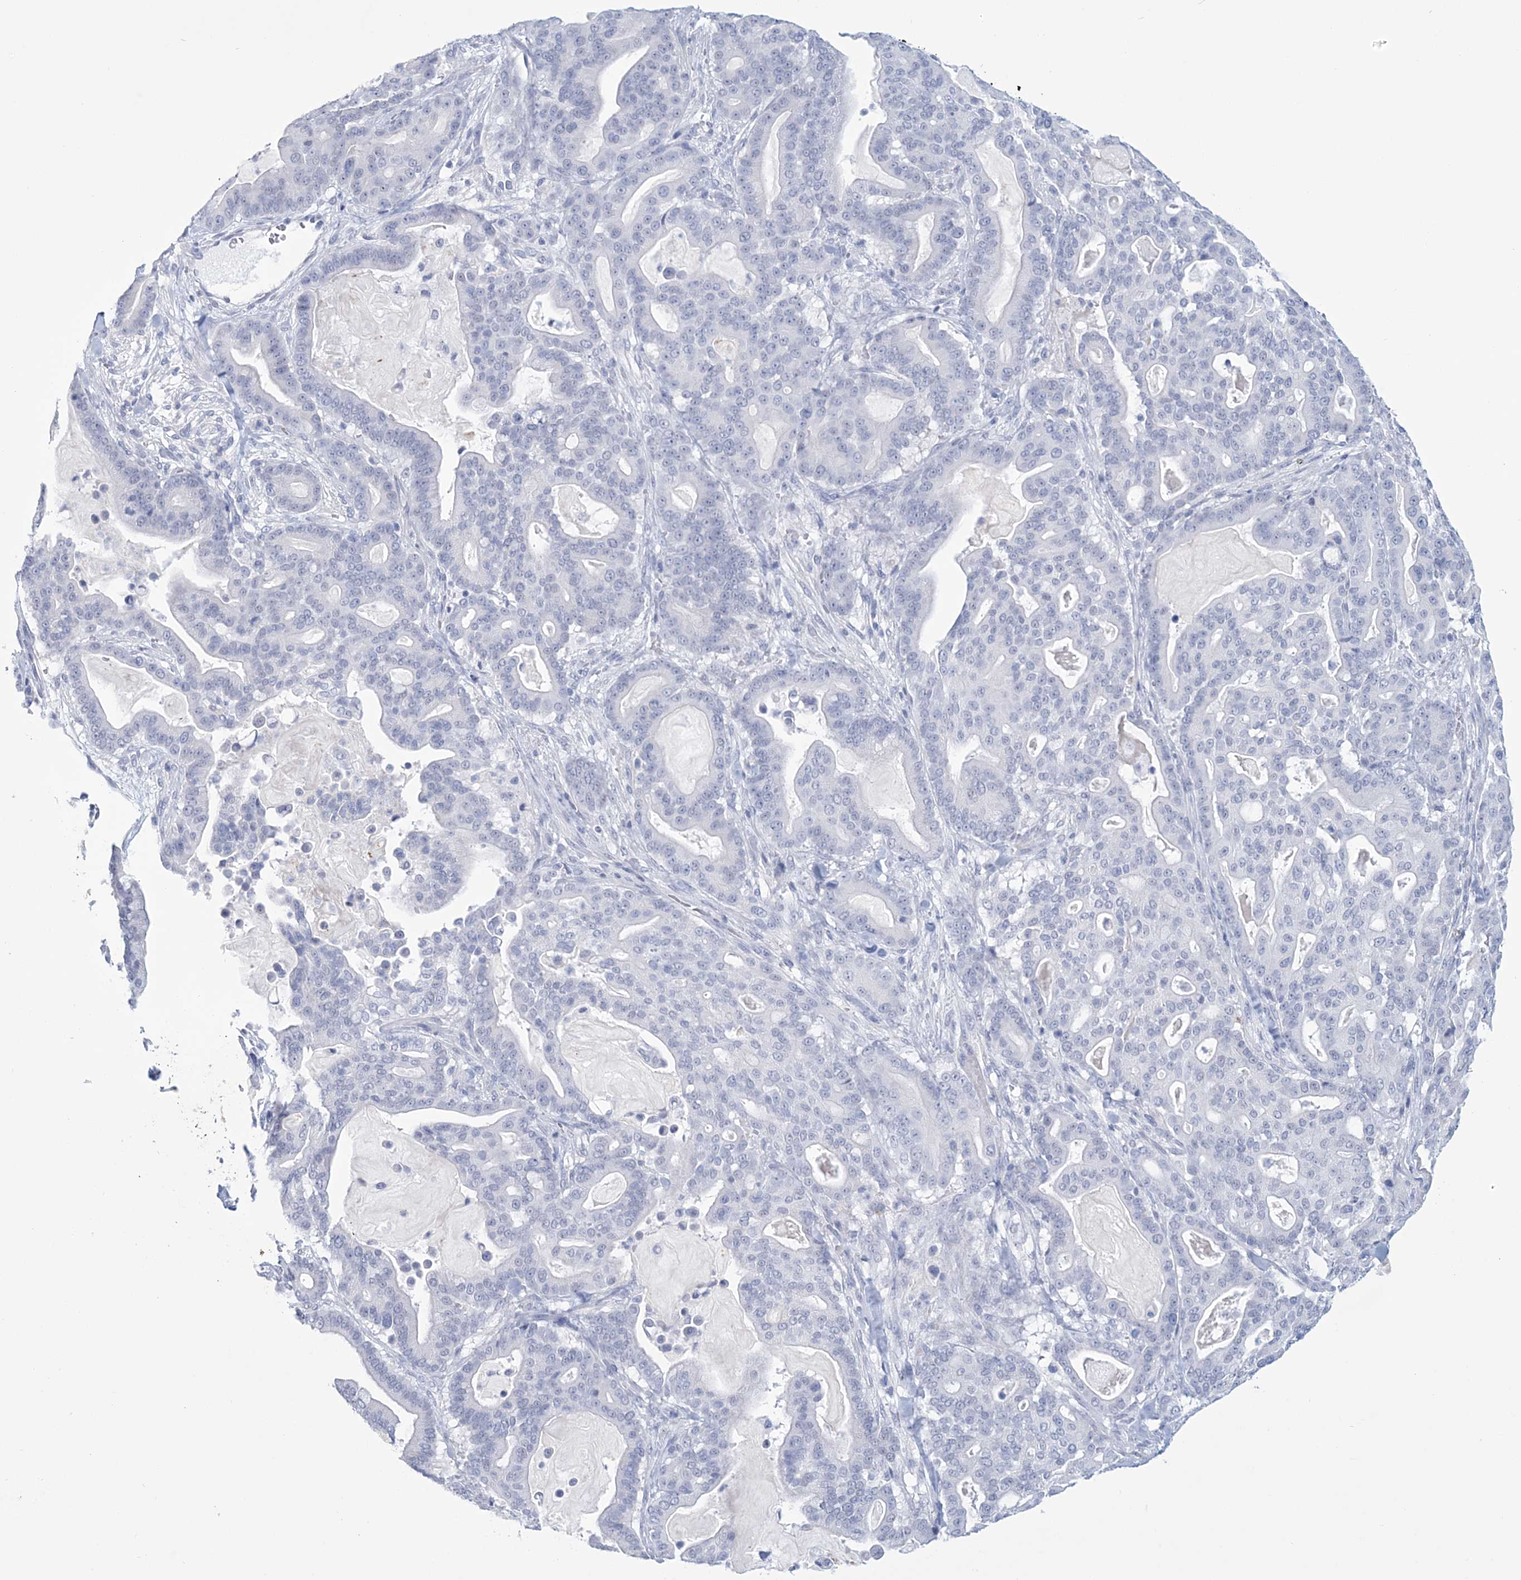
{"staining": {"intensity": "negative", "quantity": "none", "location": "none"}, "tissue": "pancreatic cancer", "cell_type": "Tumor cells", "image_type": "cancer", "snomed": [{"axis": "morphology", "description": "Adenocarcinoma, NOS"}, {"axis": "topography", "description": "Pancreas"}], "caption": "A micrograph of human pancreatic cancer is negative for staining in tumor cells.", "gene": "DPCD", "patient": {"sex": "male", "age": 63}}